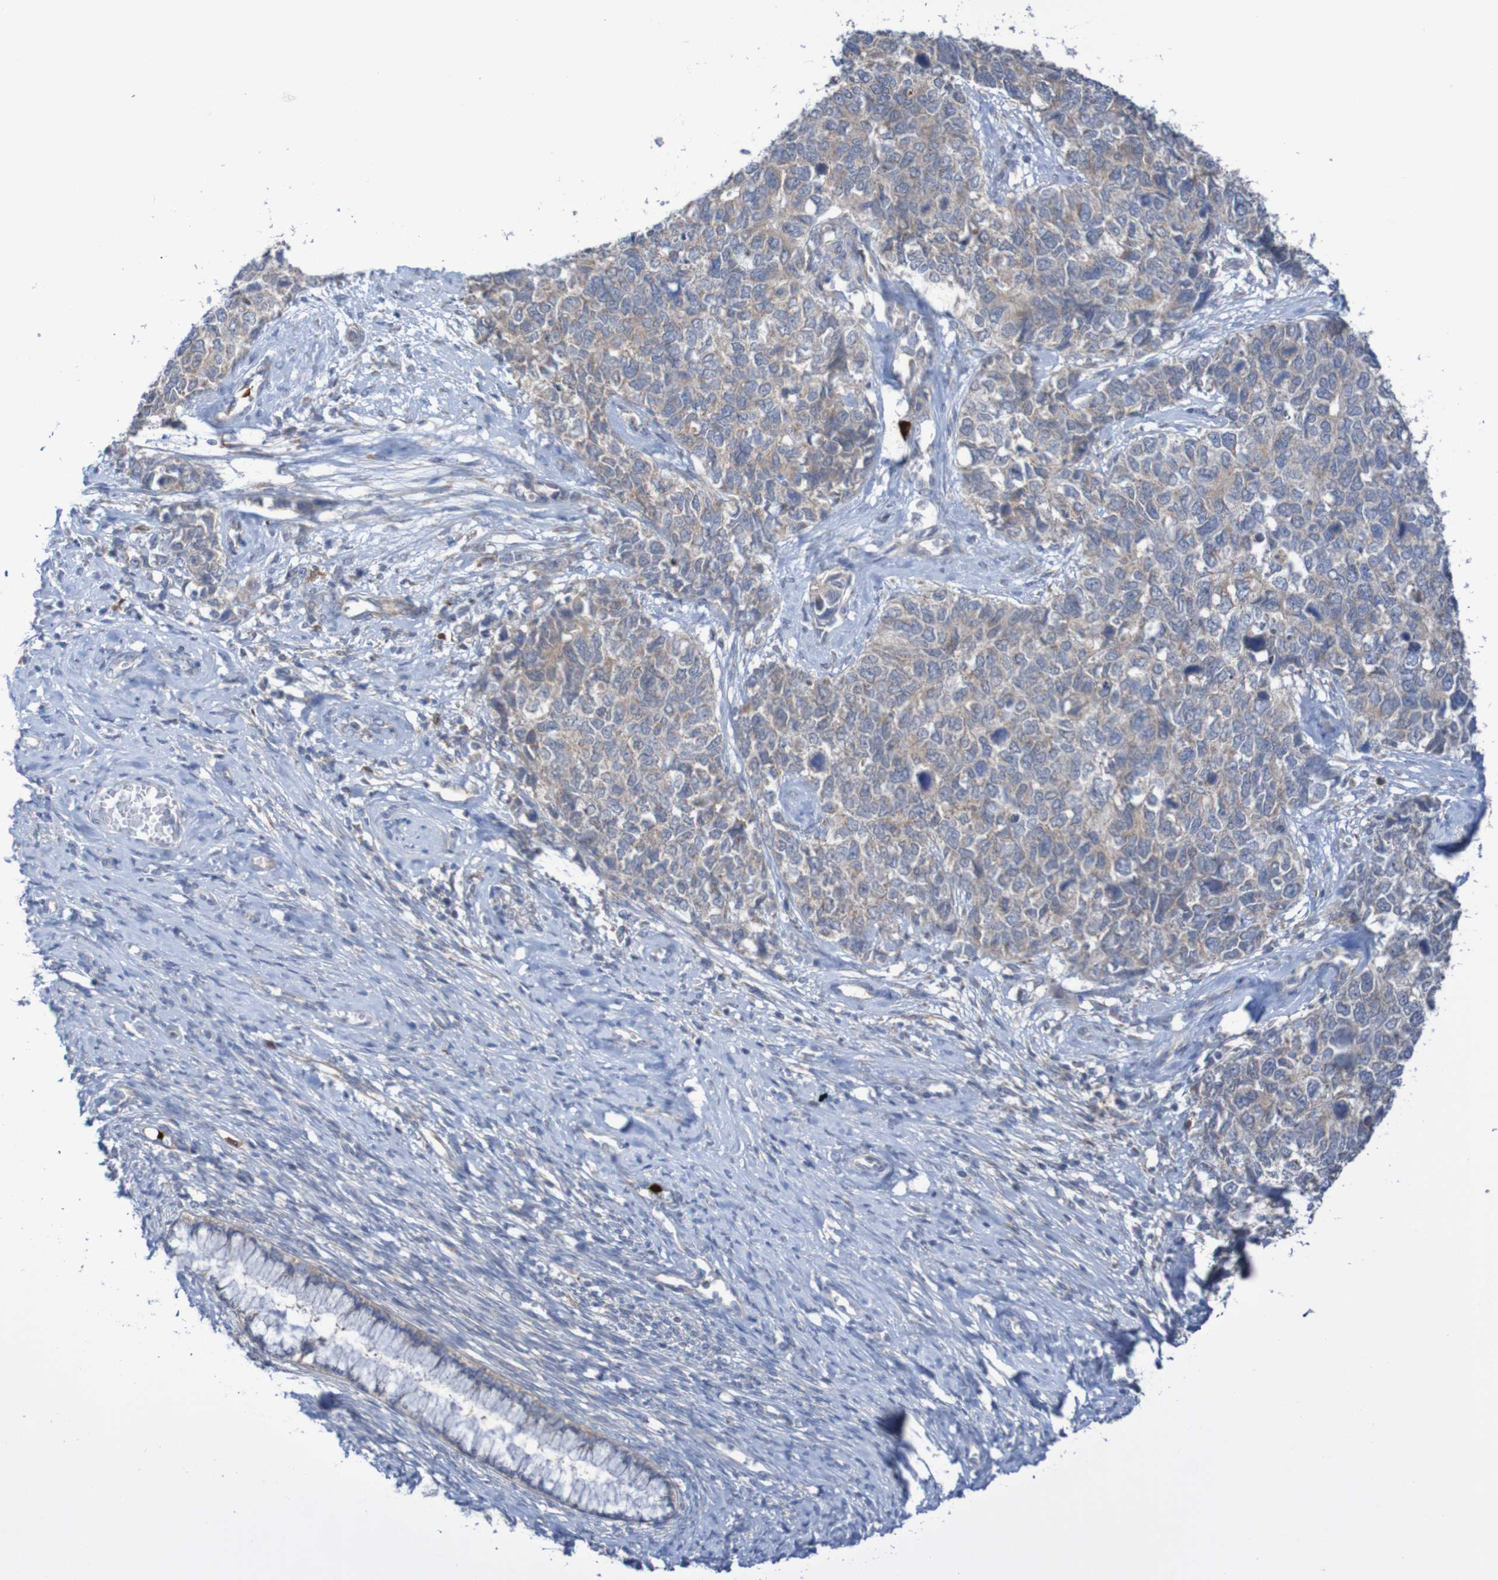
{"staining": {"intensity": "weak", "quantity": ">75%", "location": "cytoplasmic/membranous"}, "tissue": "cervical cancer", "cell_type": "Tumor cells", "image_type": "cancer", "snomed": [{"axis": "morphology", "description": "Squamous cell carcinoma, NOS"}, {"axis": "topography", "description": "Cervix"}], "caption": "Tumor cells display low levels of weak cytoplasmic/membranous staining in approximately >75% of cells in human cervical squamous cell carcinoma. (Brightfield microscopy of DAB IHC at high magnification).", "gene": "PARP4", "patient": {"sex": "female", "age": 63}}